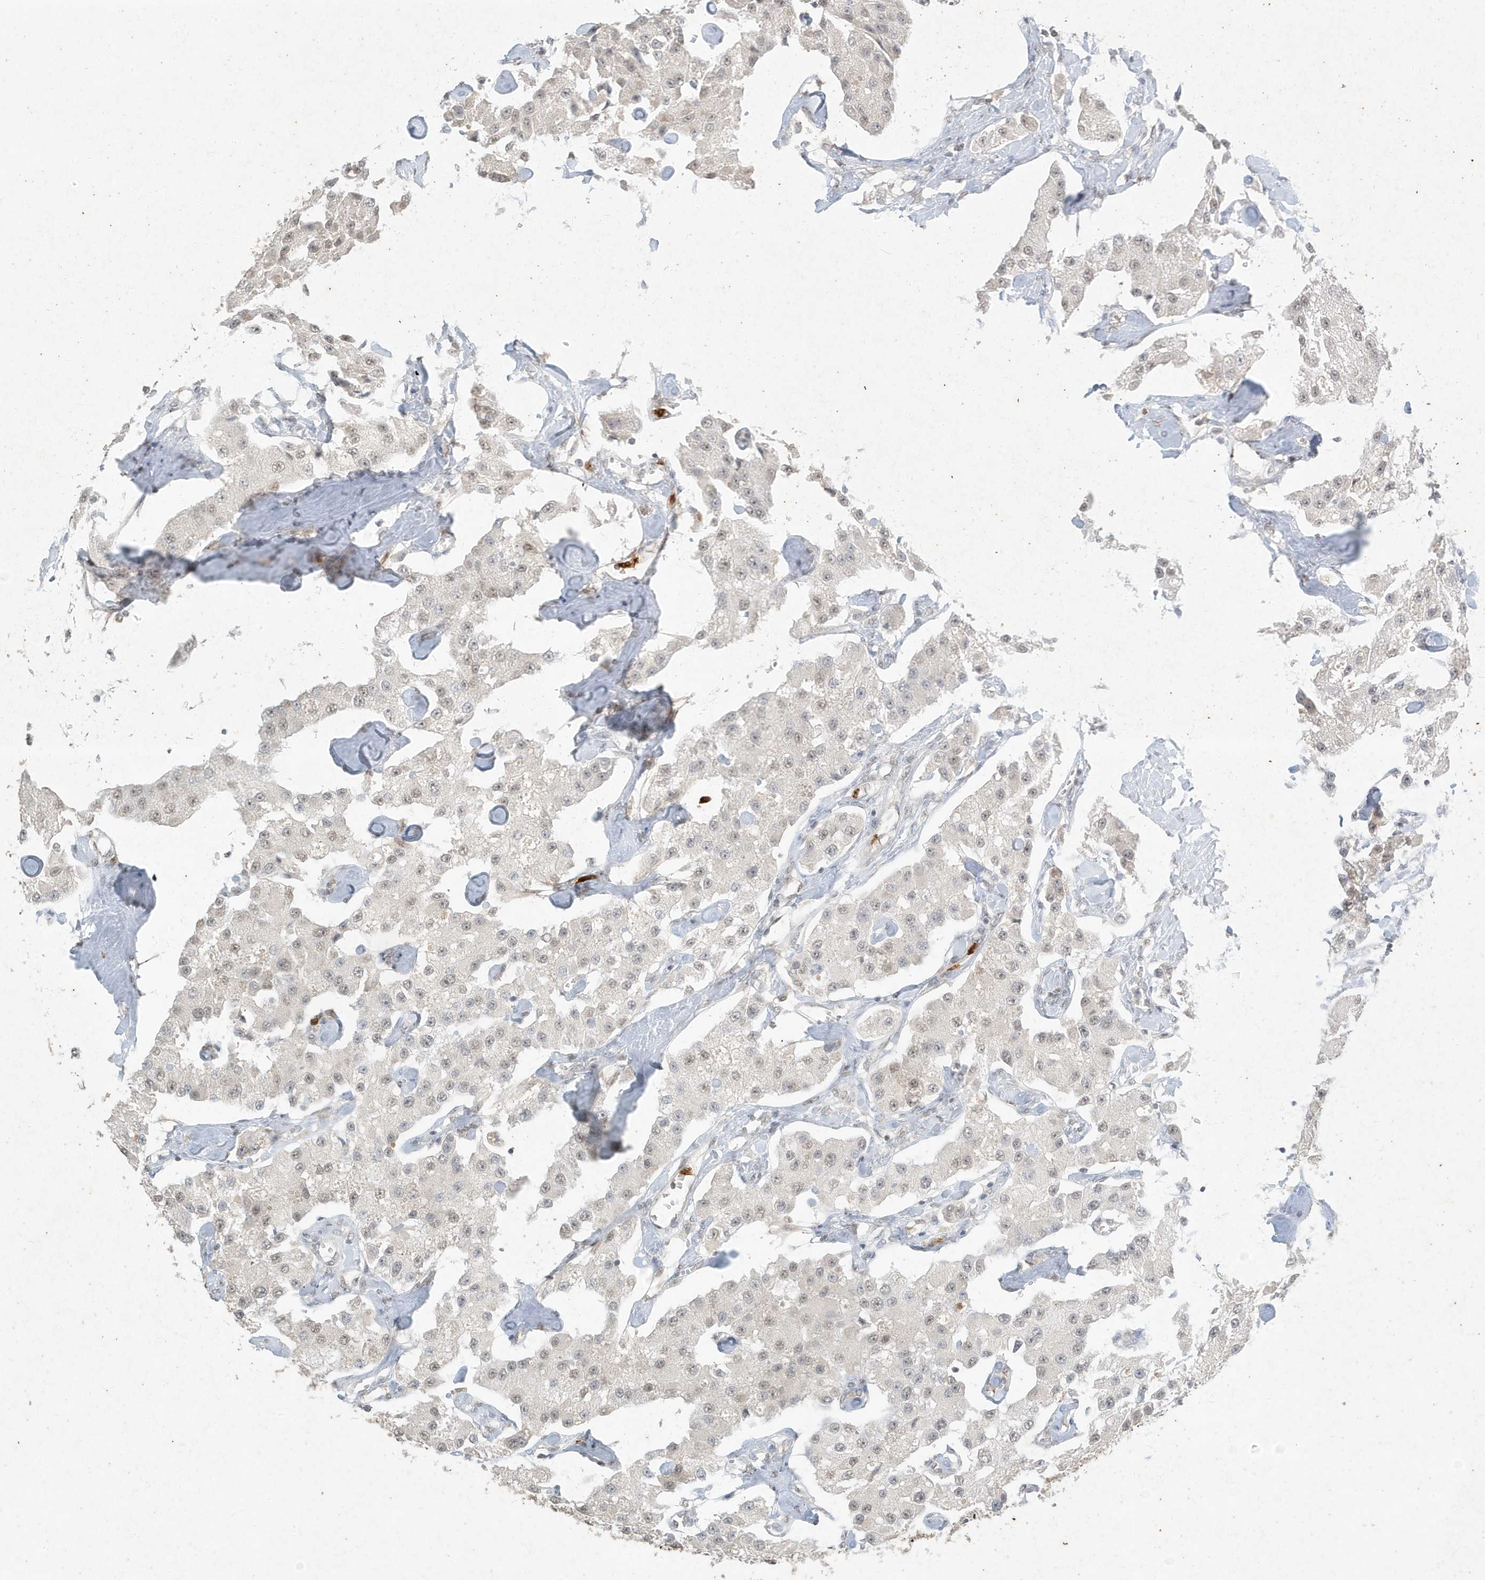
{"staining": {"intensity": "weak", "quantity": "<25%", "location": "nuclear"}, "tissue": "carcinoid", "cell_type": "Tumor cells", "image_type": "cancer", "snomed": [{"axis": "morphology", "description": "Carcinoid, malignant, NOS"}, {"axis": "topography", "description": "Pancreas"}], "caption": "Immunohistochemistry histopathology image of human carcinoid (malignant) stained for a protein (brown), which shows no staining in tumor cells.", "gene": "DEFA1", "patient": {"sex": "male", "age": 41}}